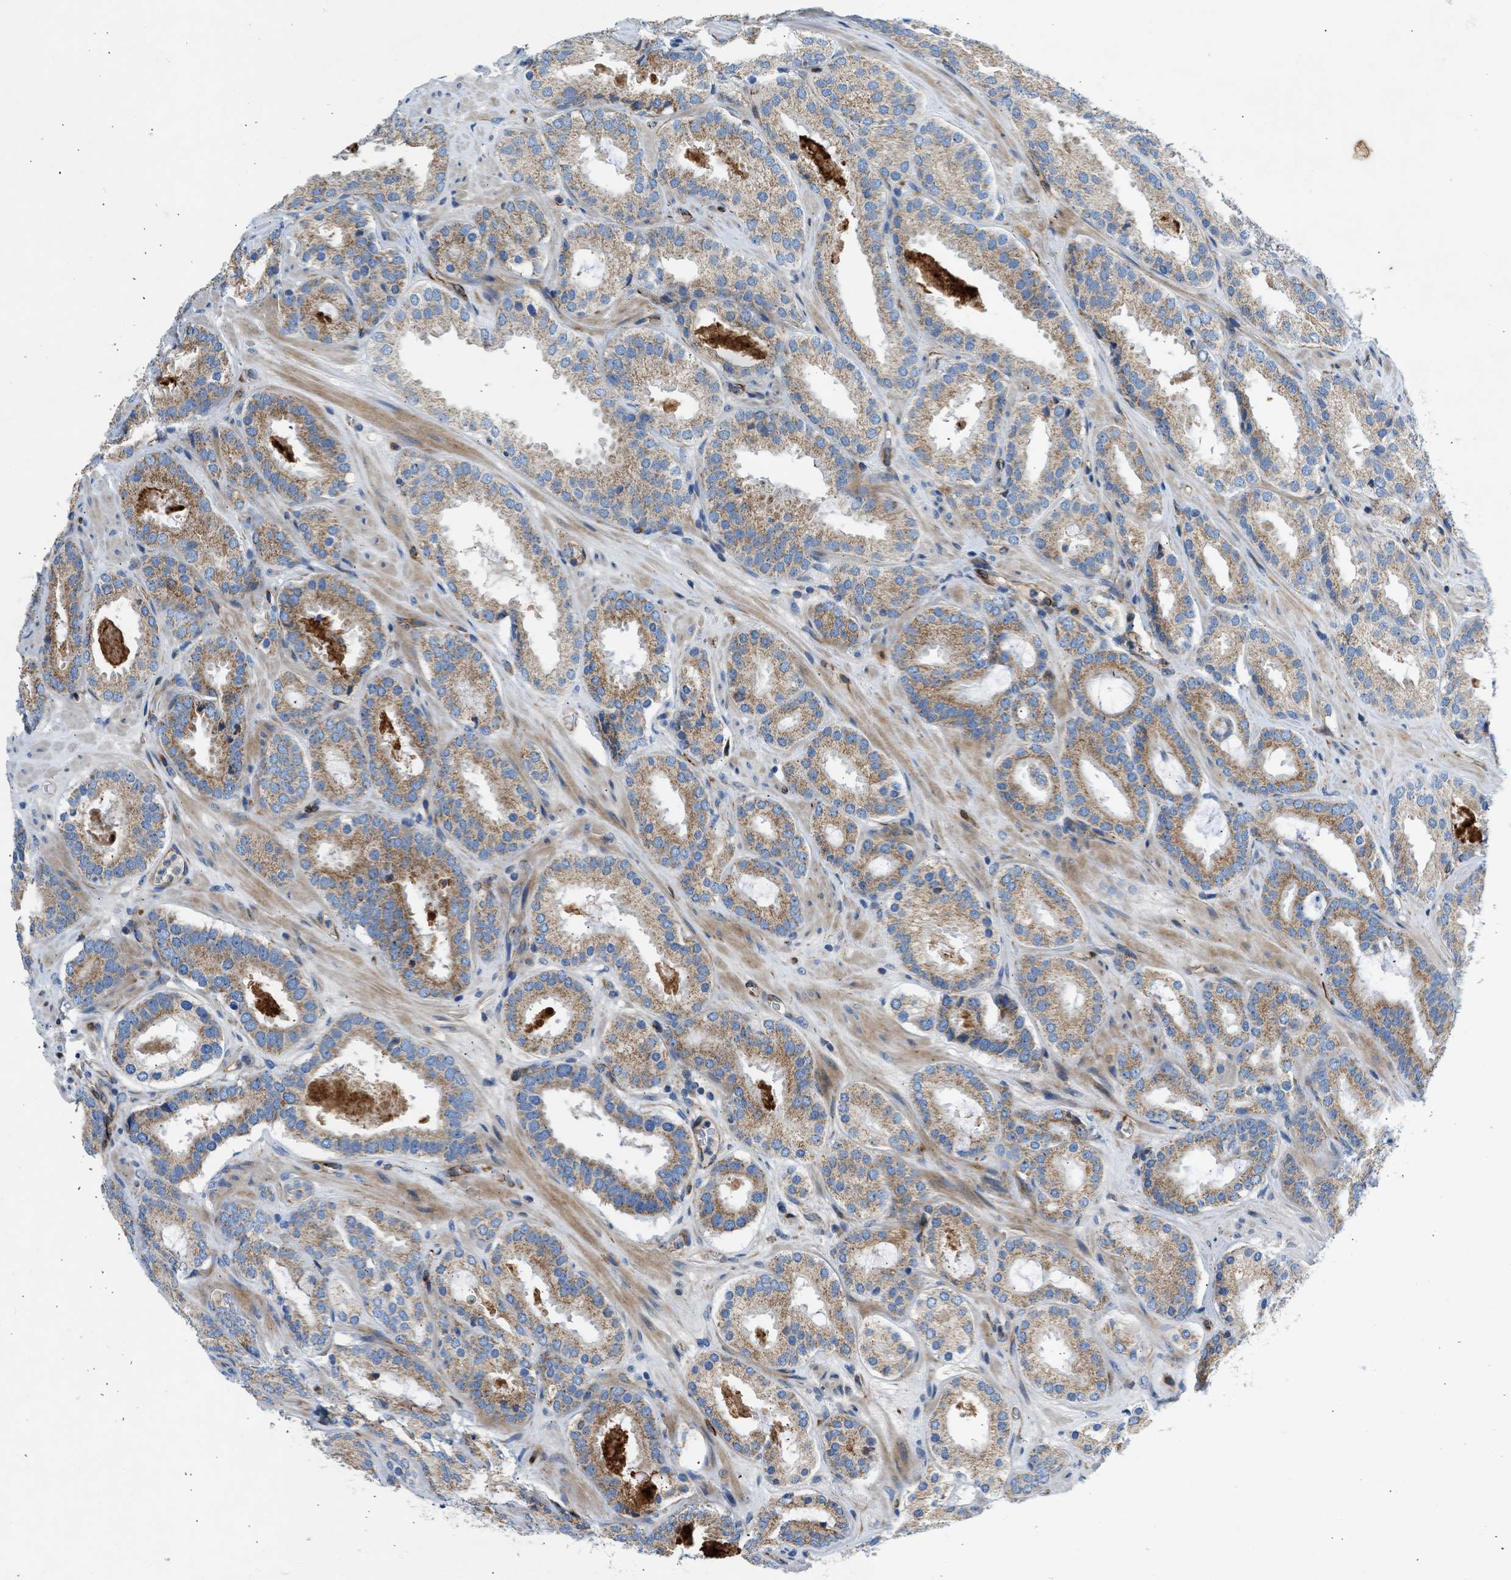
{"staining": {"intensity": "moderate", "quantity": "25%-75%", "location": "cytoplasmic/membranous"}, "tissue": "prostate cancer", "cell_type": "Tumor cells", "image_type": "cancer", "snomed": [{"axis": "morphology", "description": "Adenocarcinoma, Low grade"}, {"axis": "topography", "description": "Prostate"}], "caption": "Immunohistochemical staining of human adenocarcinoma (low-grade) (prostate) reveals moderate cytoplasmic/membranous protein positivity in approximately 25%-75% of tumor cells.", "gene": "ULK4", "patient": {"sex": "male", "age": 69}}